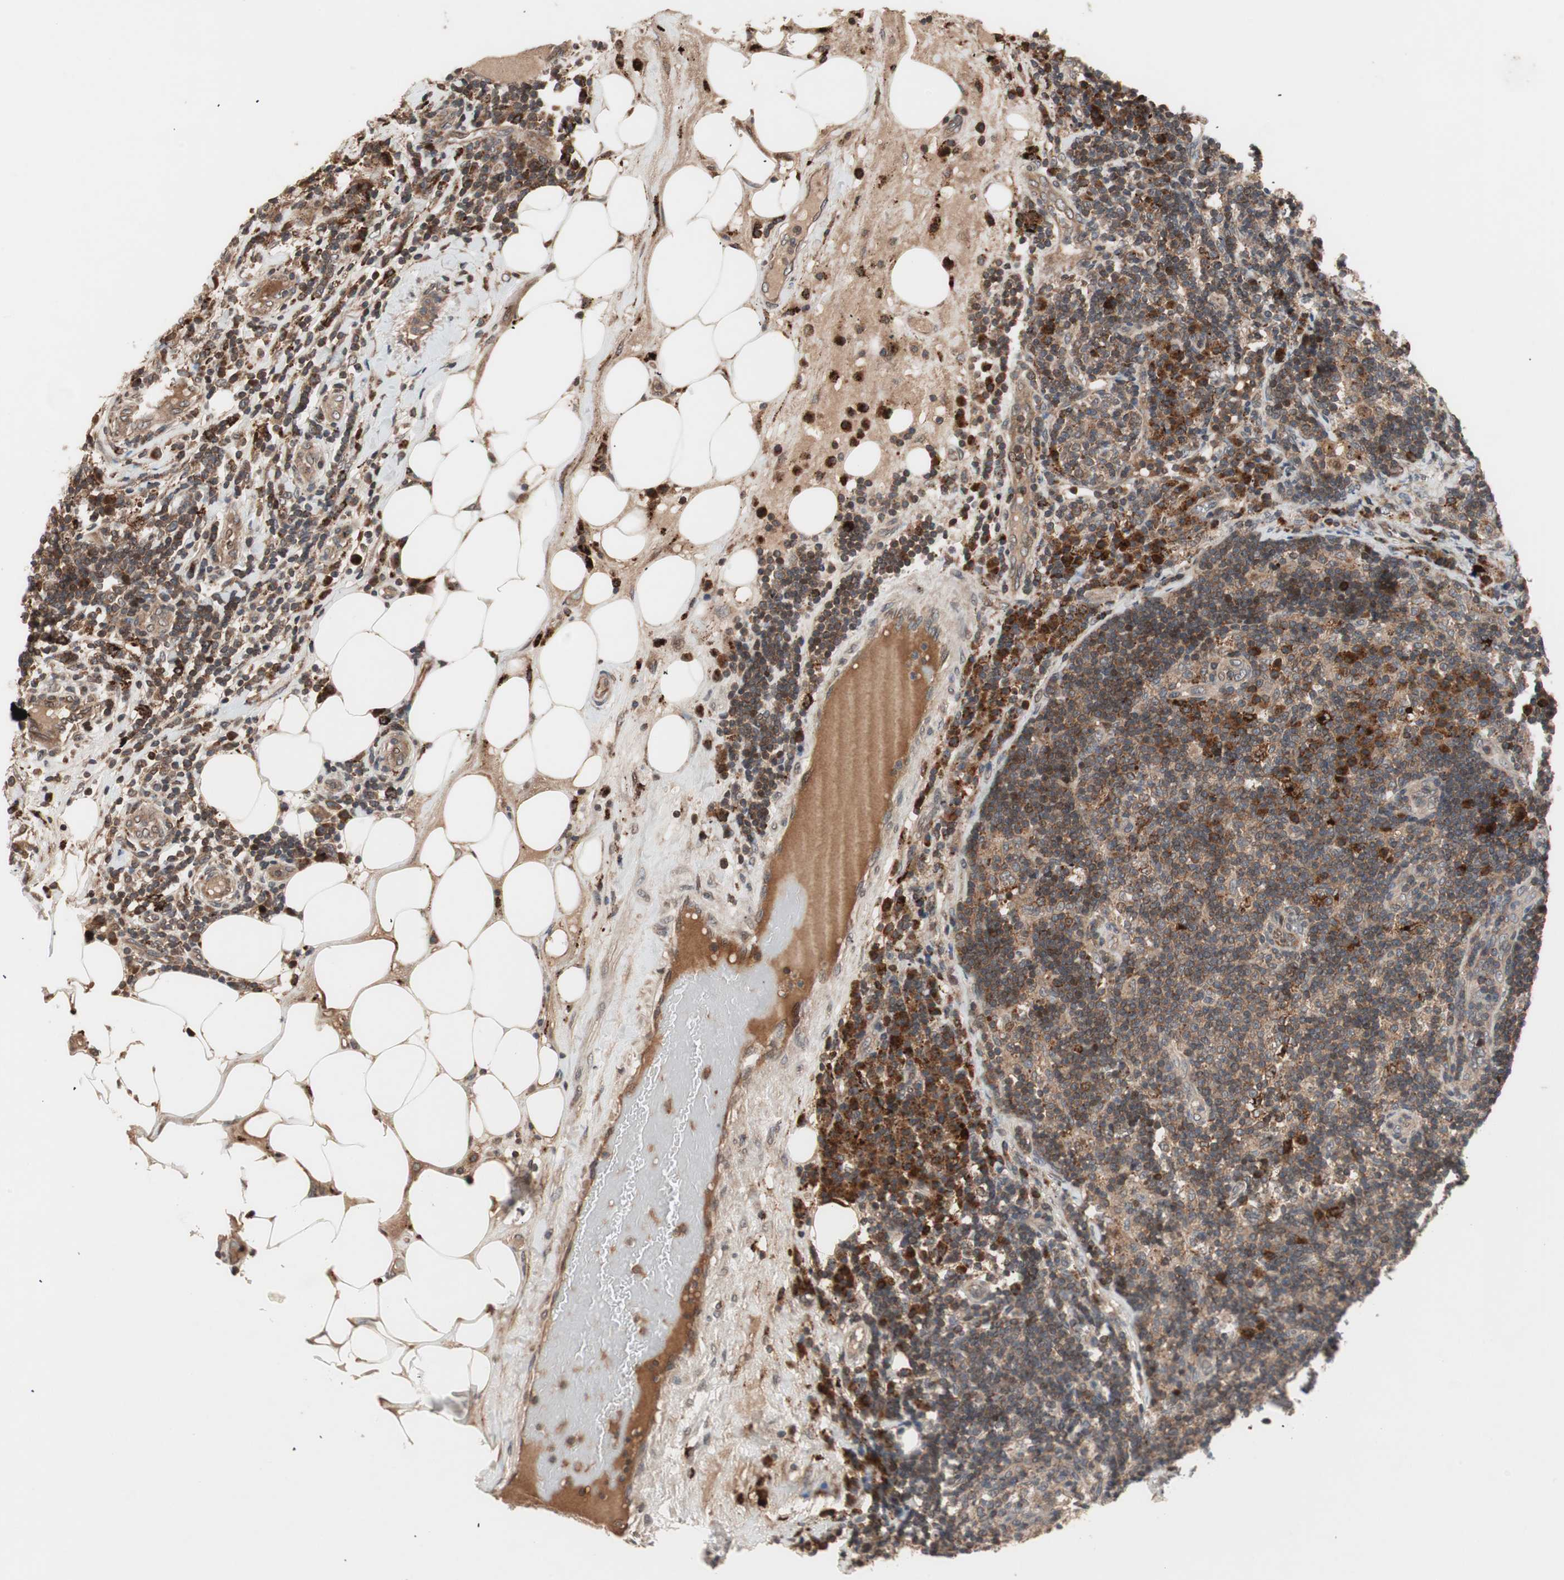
{"staining": {"intensity": "moderate", "quantity": ">75%", "location": "cytoplasmic/membranous"}, "tissue": "lymph node", "cell_type": "Germinal center cells", "image_type": "normal", "snomed": [{"axis": "morphology", "description": "Normal tissue, NOS"}, {"axis": "morphology", "description": "Squamous cell carcinoma, metastatic, NOS"}, {"axis": "topography", "description": "Lymph node"}], "caption": "About >75% of germinal center cells in benign human lymph node reveal moderate cytoplasmic/membranous protein expression as visualized by brown immunohistochemical staining.", "gene": "NF2", "patient": {"sex": "female", "age": 53}}